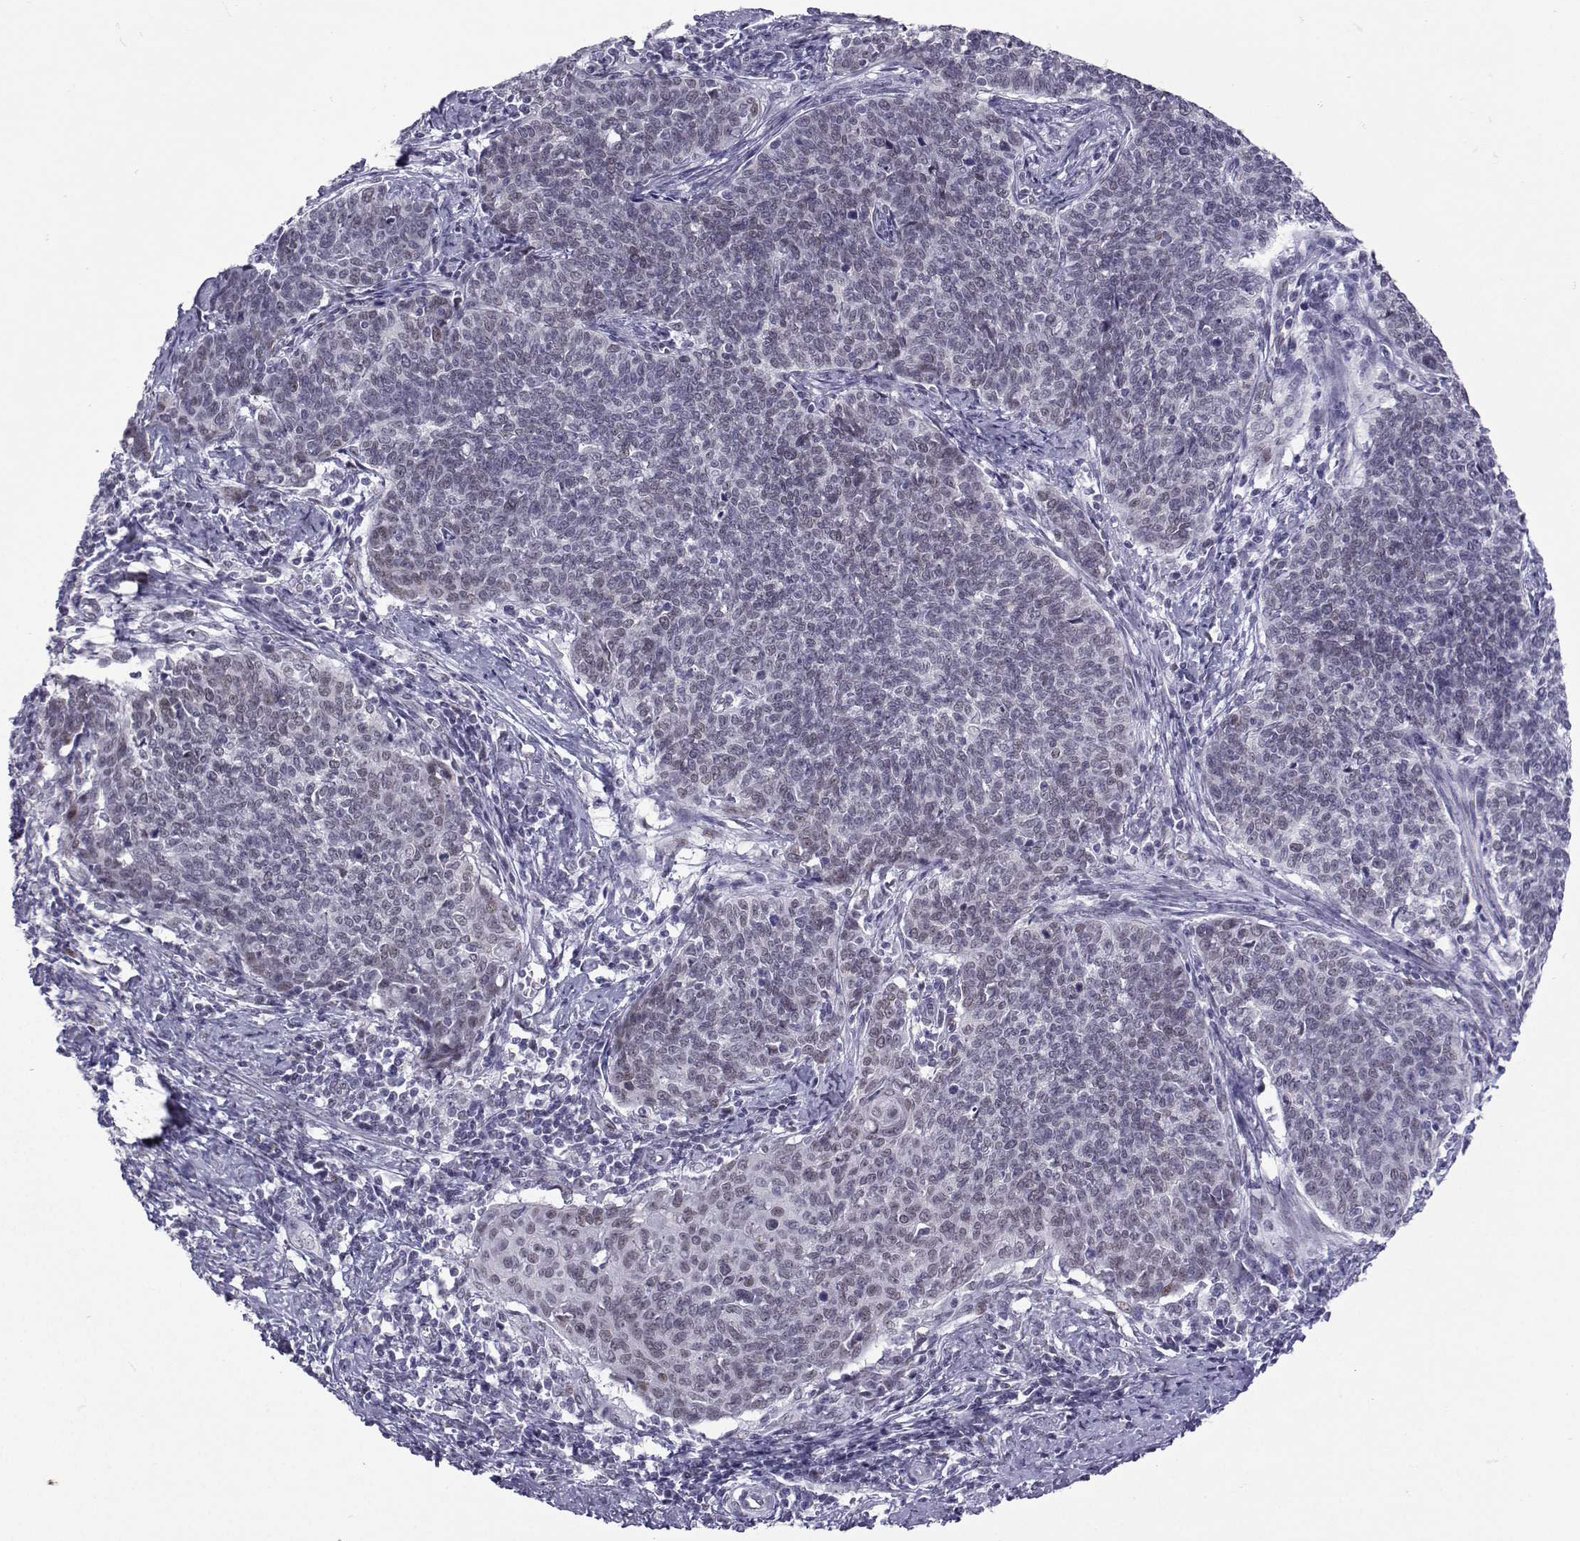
{"staining": {"intensity": "negative", "quantity": "none", "location": "none"}, "tissue": "cervical cancer", "cell_type": "Tumor cells", "image_type": "cancer", "snomed": [{"axis": "morphology", "description": "Squamous cell carcinoma, NOS"}, {"axis": "topography", "description": "Cervix"}], "caption": "A histopathology image of human cervical squamous cell carcinoma is negative for staining in tumor cells. The staining was performed using DAB to visualize the protein expression in brown, while the nuclei were stained in blue with hematoxylin (Magnification: 20x).", "gene": "LORICRIN", "patient": {"sex": "female", "age": 39}}